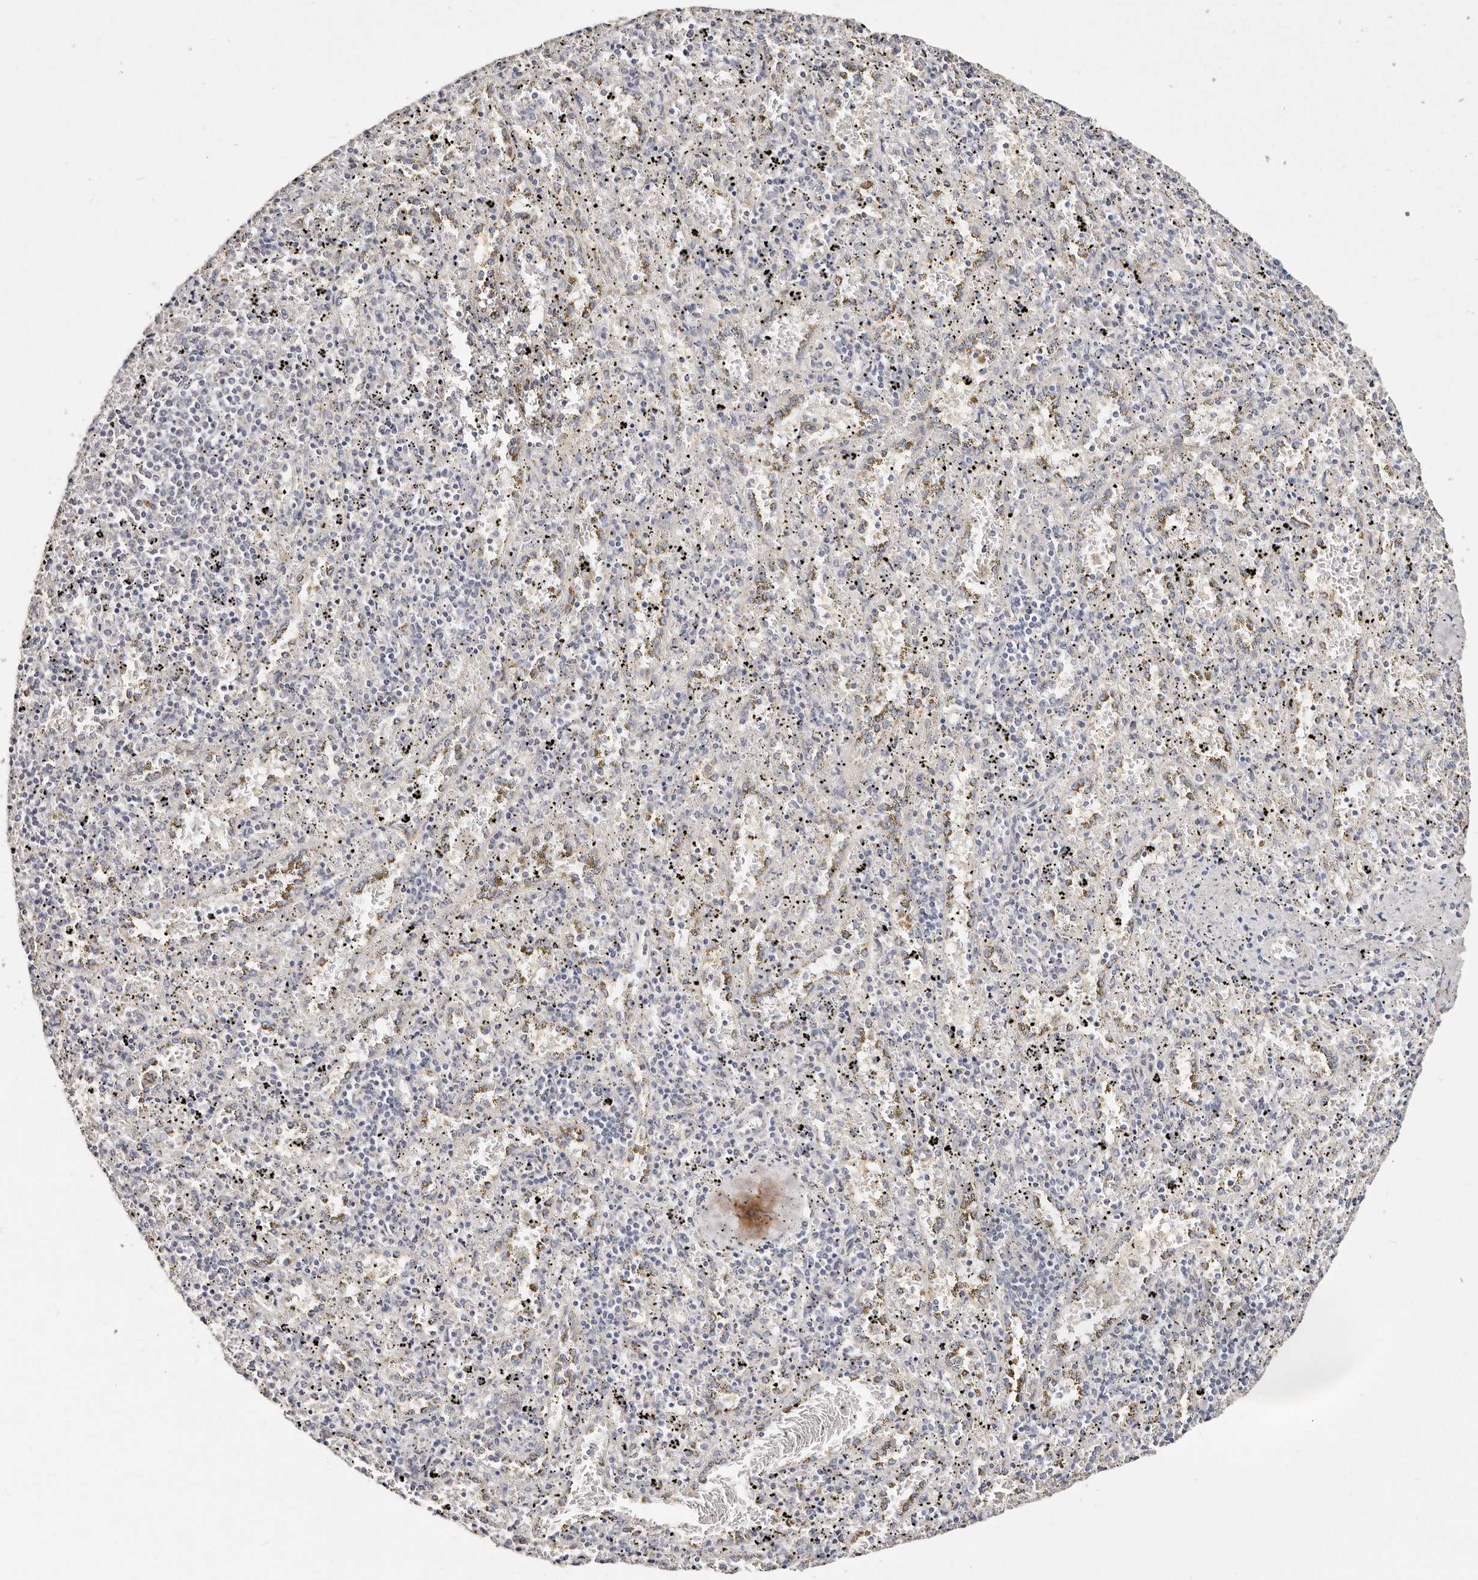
{"staining": {"intensity": "negative", "quantity": "none", "location": "none"}, "tissue": "spleen", "cell_type": "Cells in red pulp", "image_type": "normal", "snomed": [{"axis": "morphology", "description": "Normal tissue, NOS"}, {"axis": "topography", "description": "Spleen"}], "caption": "Protein analysis of normal spleen demonstrates no significant expression in cells in red pulp. The staining was performed using DAB to visualize the protein expression in brown, while the nuclei were stained in blue with hematoxylin (Magnification: 20x).", "gene": "VIPAS39", "patient": {"sex": "male", "age": 11}}